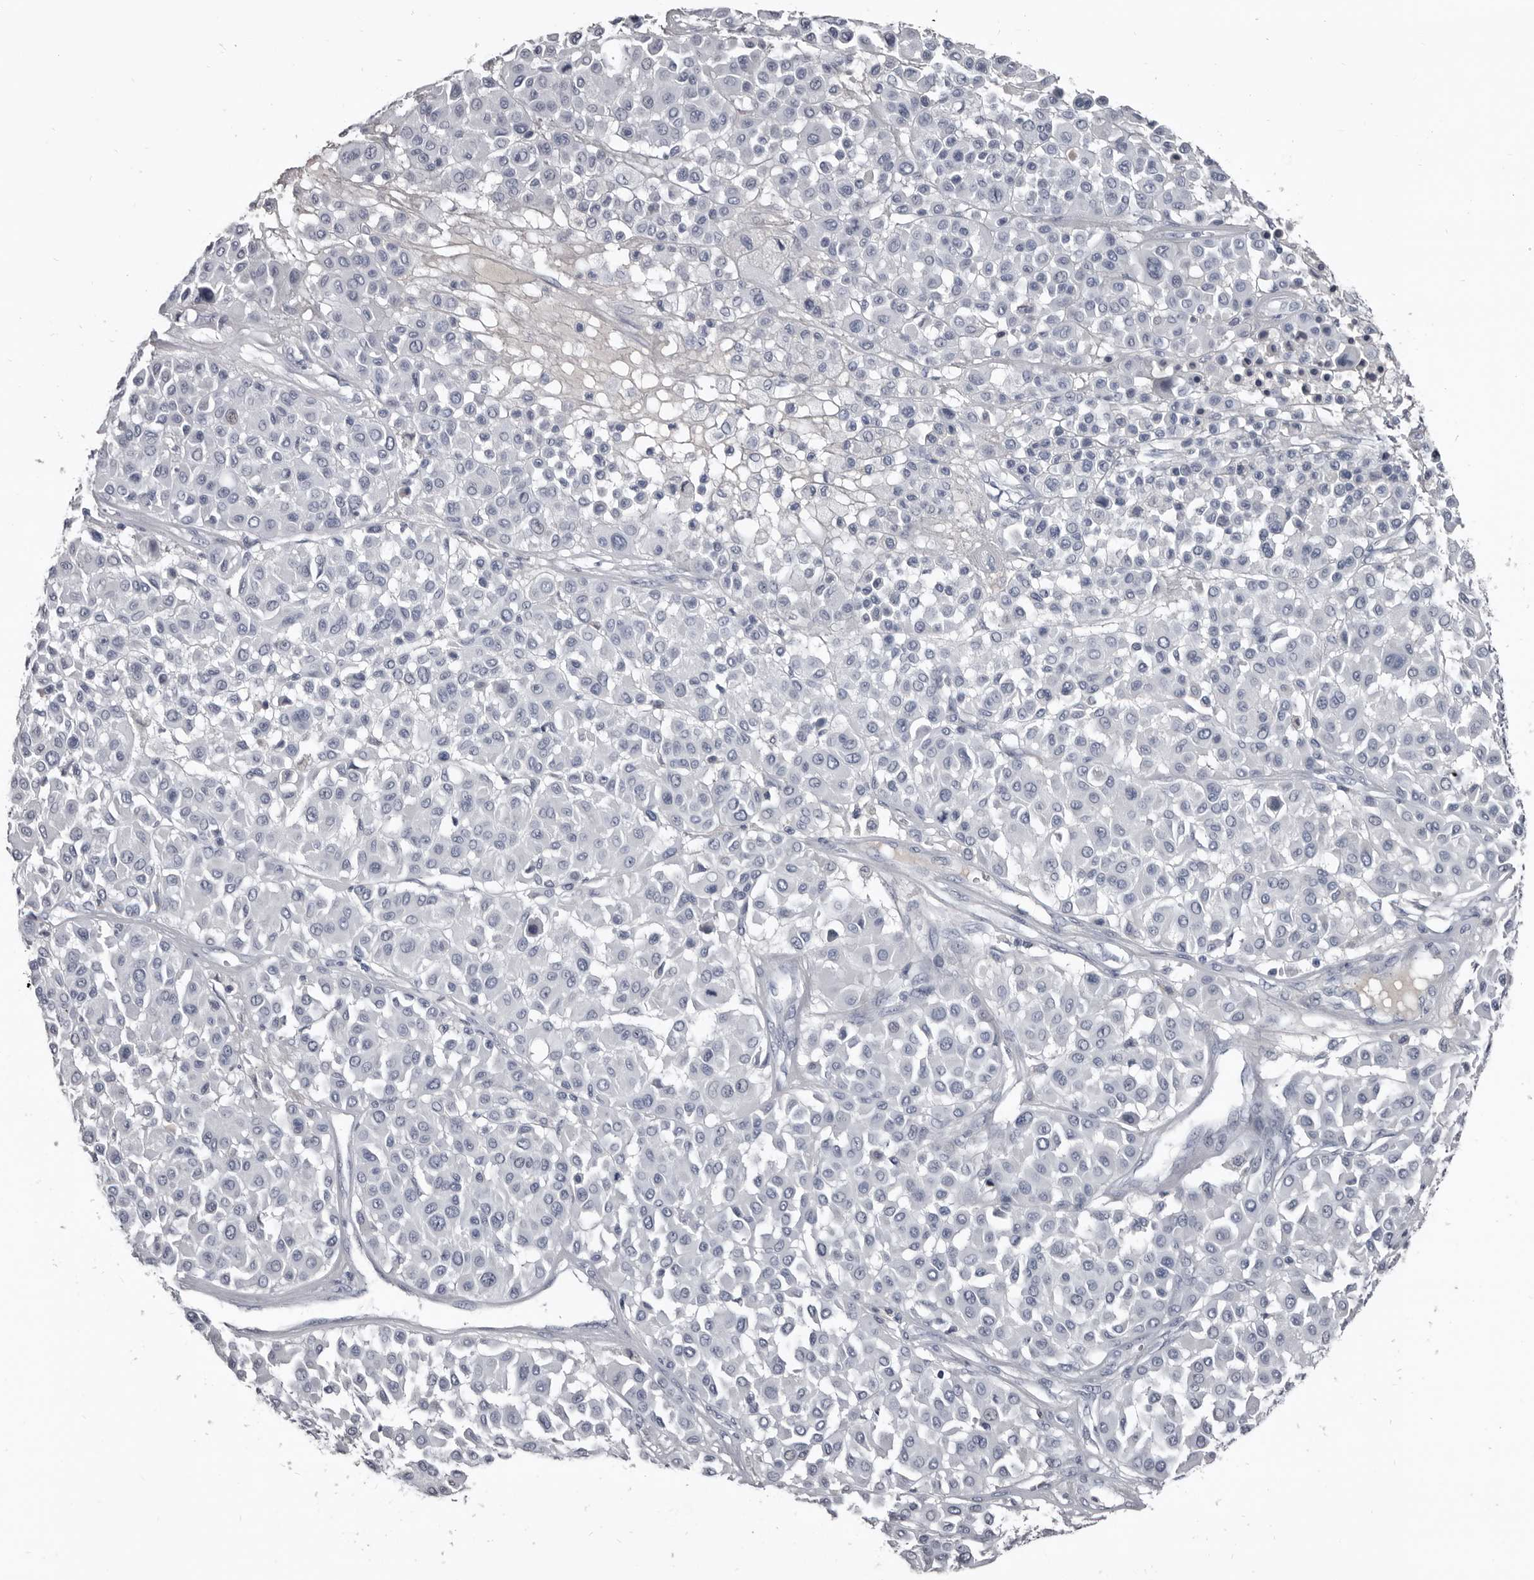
{"staining": {"intensity": "negative", "quantity": "none", "location": "none"}, "tissue": "melanoma", "cell_type": "Tumor cells", "image_type": "cancer", "snomed": [{"axis": "morphology", "description": "Malignant melanoma, Metastatic site"}, {"axis": "topography", "description": "Soft tissue"}], "caption": "Immunohistochemistry (IHC) histopathology image of malignant melanoma (metastatic site) stained for a protein (brown), which shows no positivity in tumor cells.", "gene": "GREB1", "patient": {"sex": "male", "age": 41}}